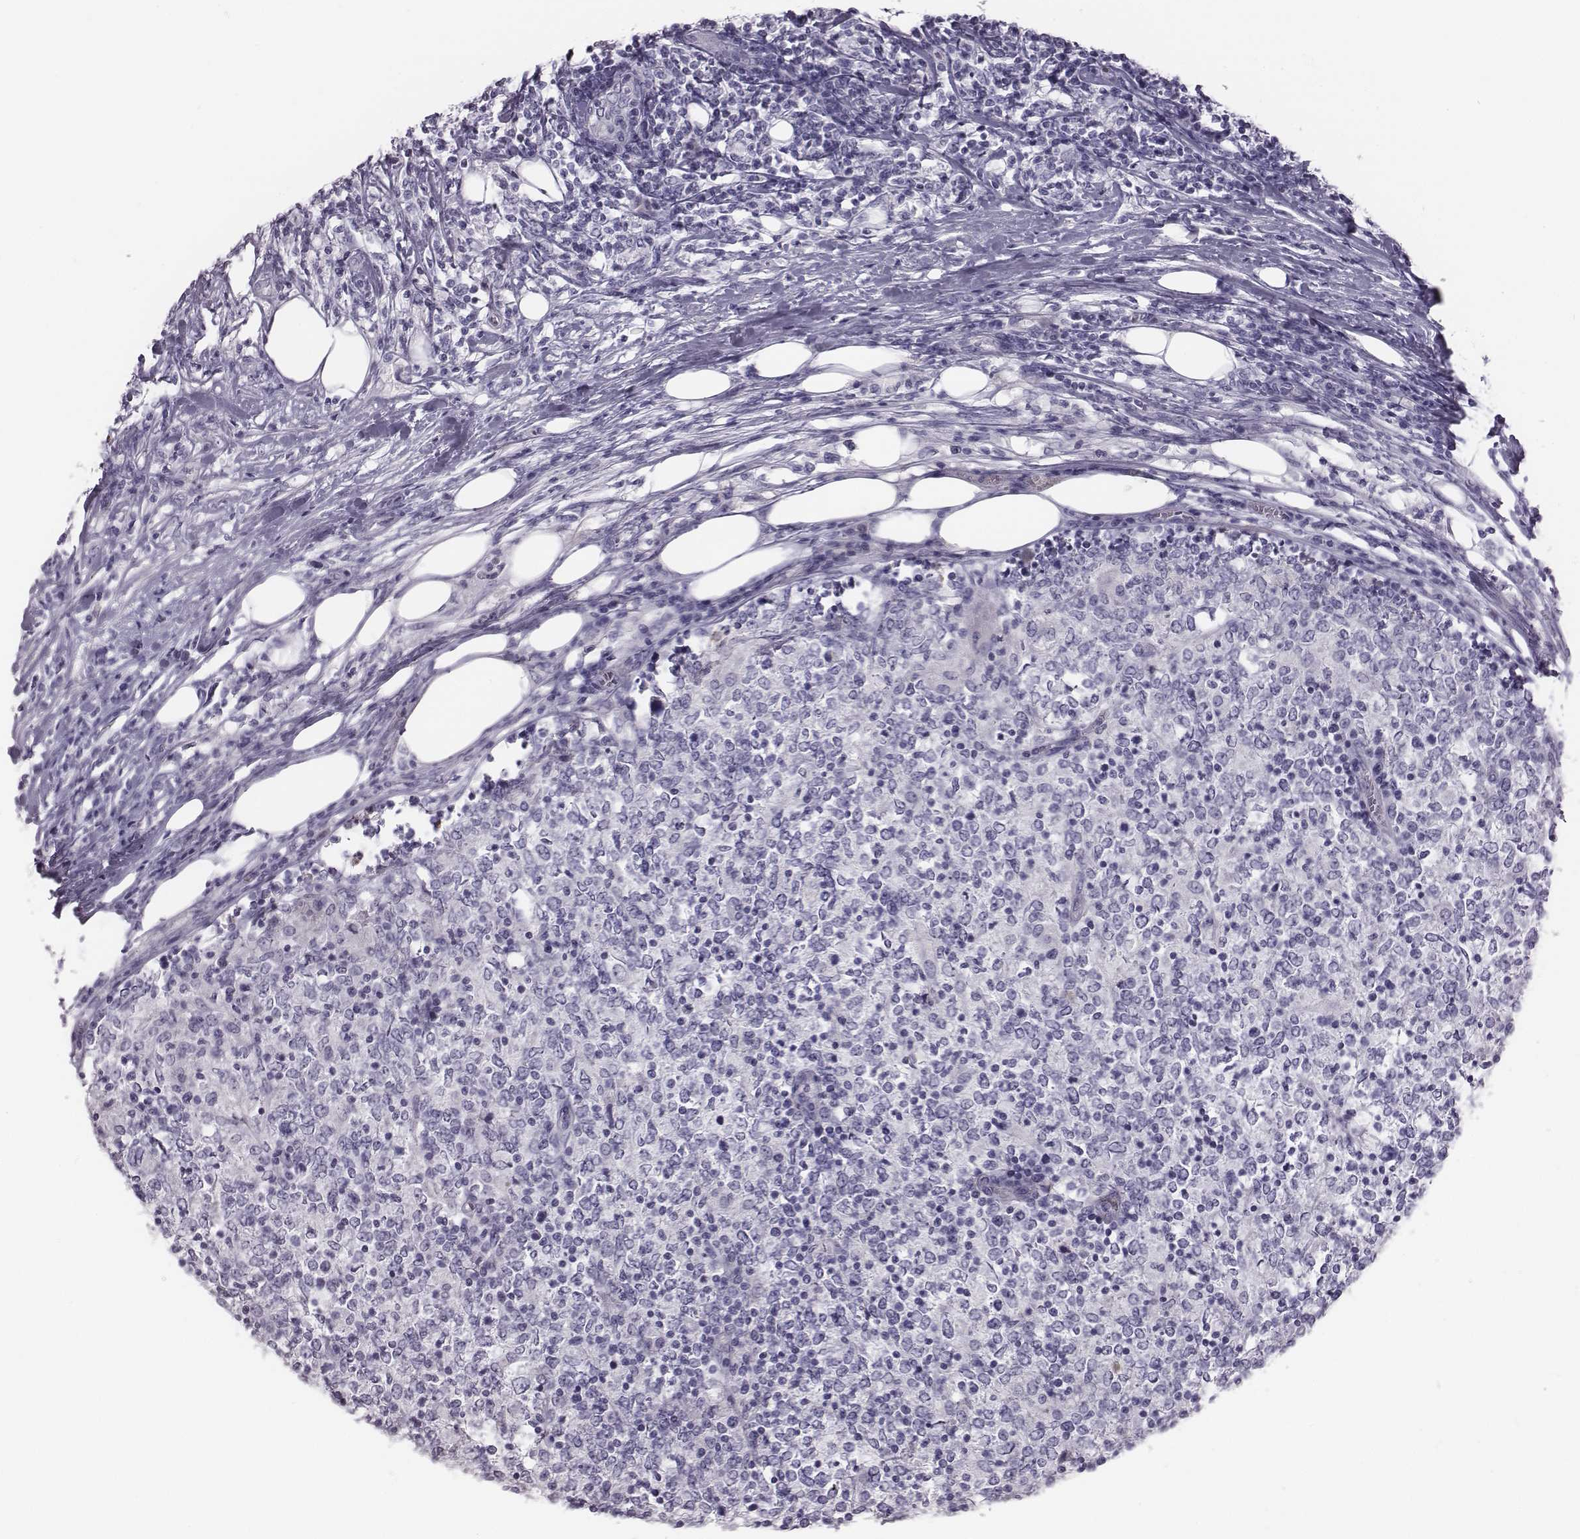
{"staining": {"intensity": "negative", "quantity": "none", "location": "none"}, "tissue": "lymphoma", "cell_type": "Tumor cells", "image_type": "cancer", "snomed": [{"axis": "morphology", "description": "Malignant lymphoma, non-Hodgkin's type, High grade"}, {"axis": "topography", "description": "Lymph node"}], "caption": "Image shows no significant protein staining in tumor cells of malignant lymphoma, non-Hodgkin's type (high-grade).", "gene": "CRISP1", "patient": {"sex": "female", "age": 84}}